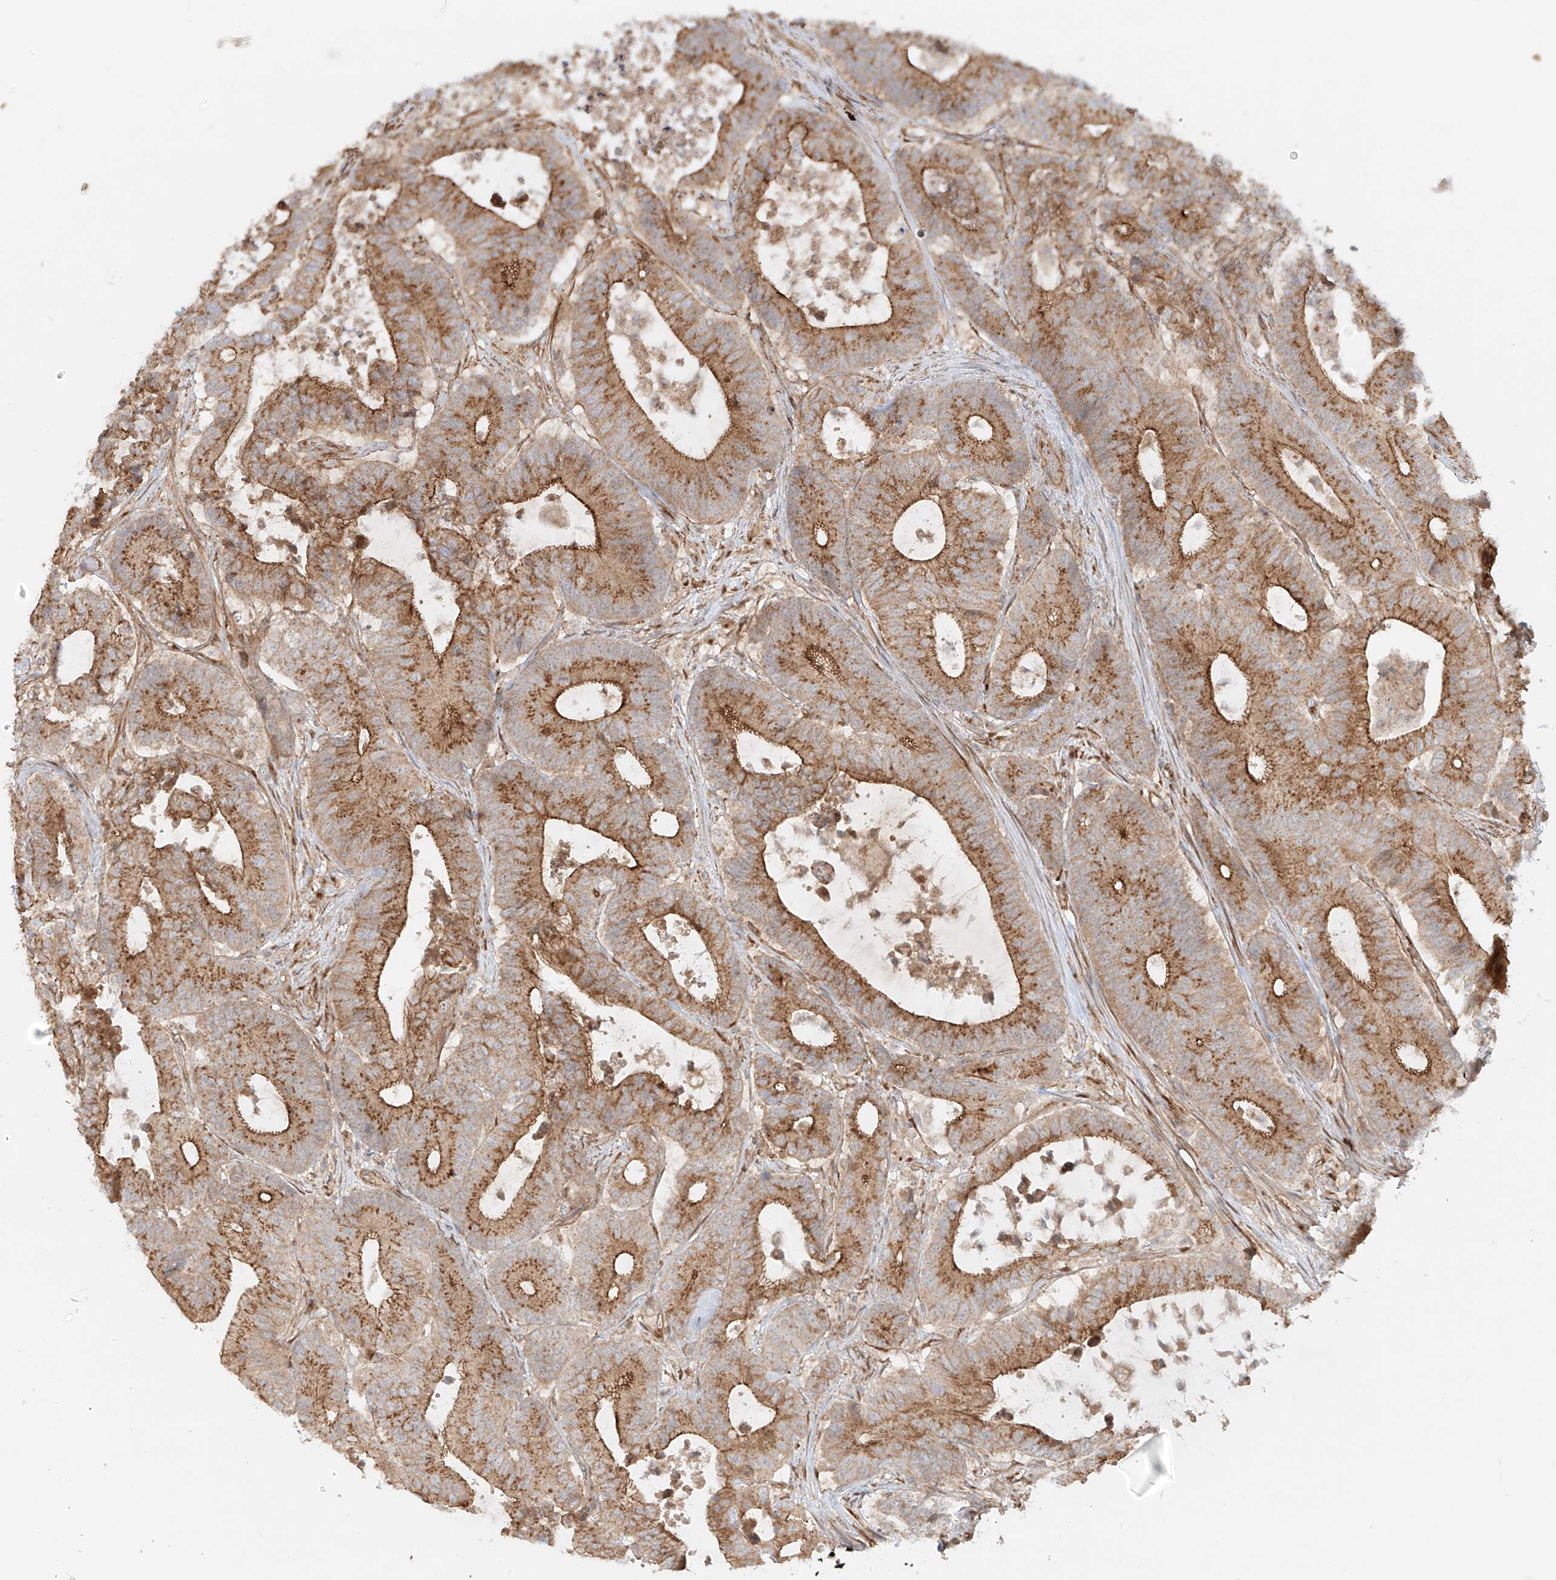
{"staining": {"intensity": "moderate", "quantity": ">75%", "location": "cytoplasmic/membranous"}, "tissue": "colorectal cancer", "cell_type": "Tumor cells", "image_type": "cancer", "snomed": [{"axis": "morphology", "description": "Adenocarcinoma, NOS"}, {"axis": "topography", "description": "Colon"}], "caption": "A medium amount of moderate cytoplasmic/membranous staining is present in approximately >75% of tumor cells in colorectal cancer tissue.", "gene": "ZNF287", "patient": {"sex": "female", "age": 84}}